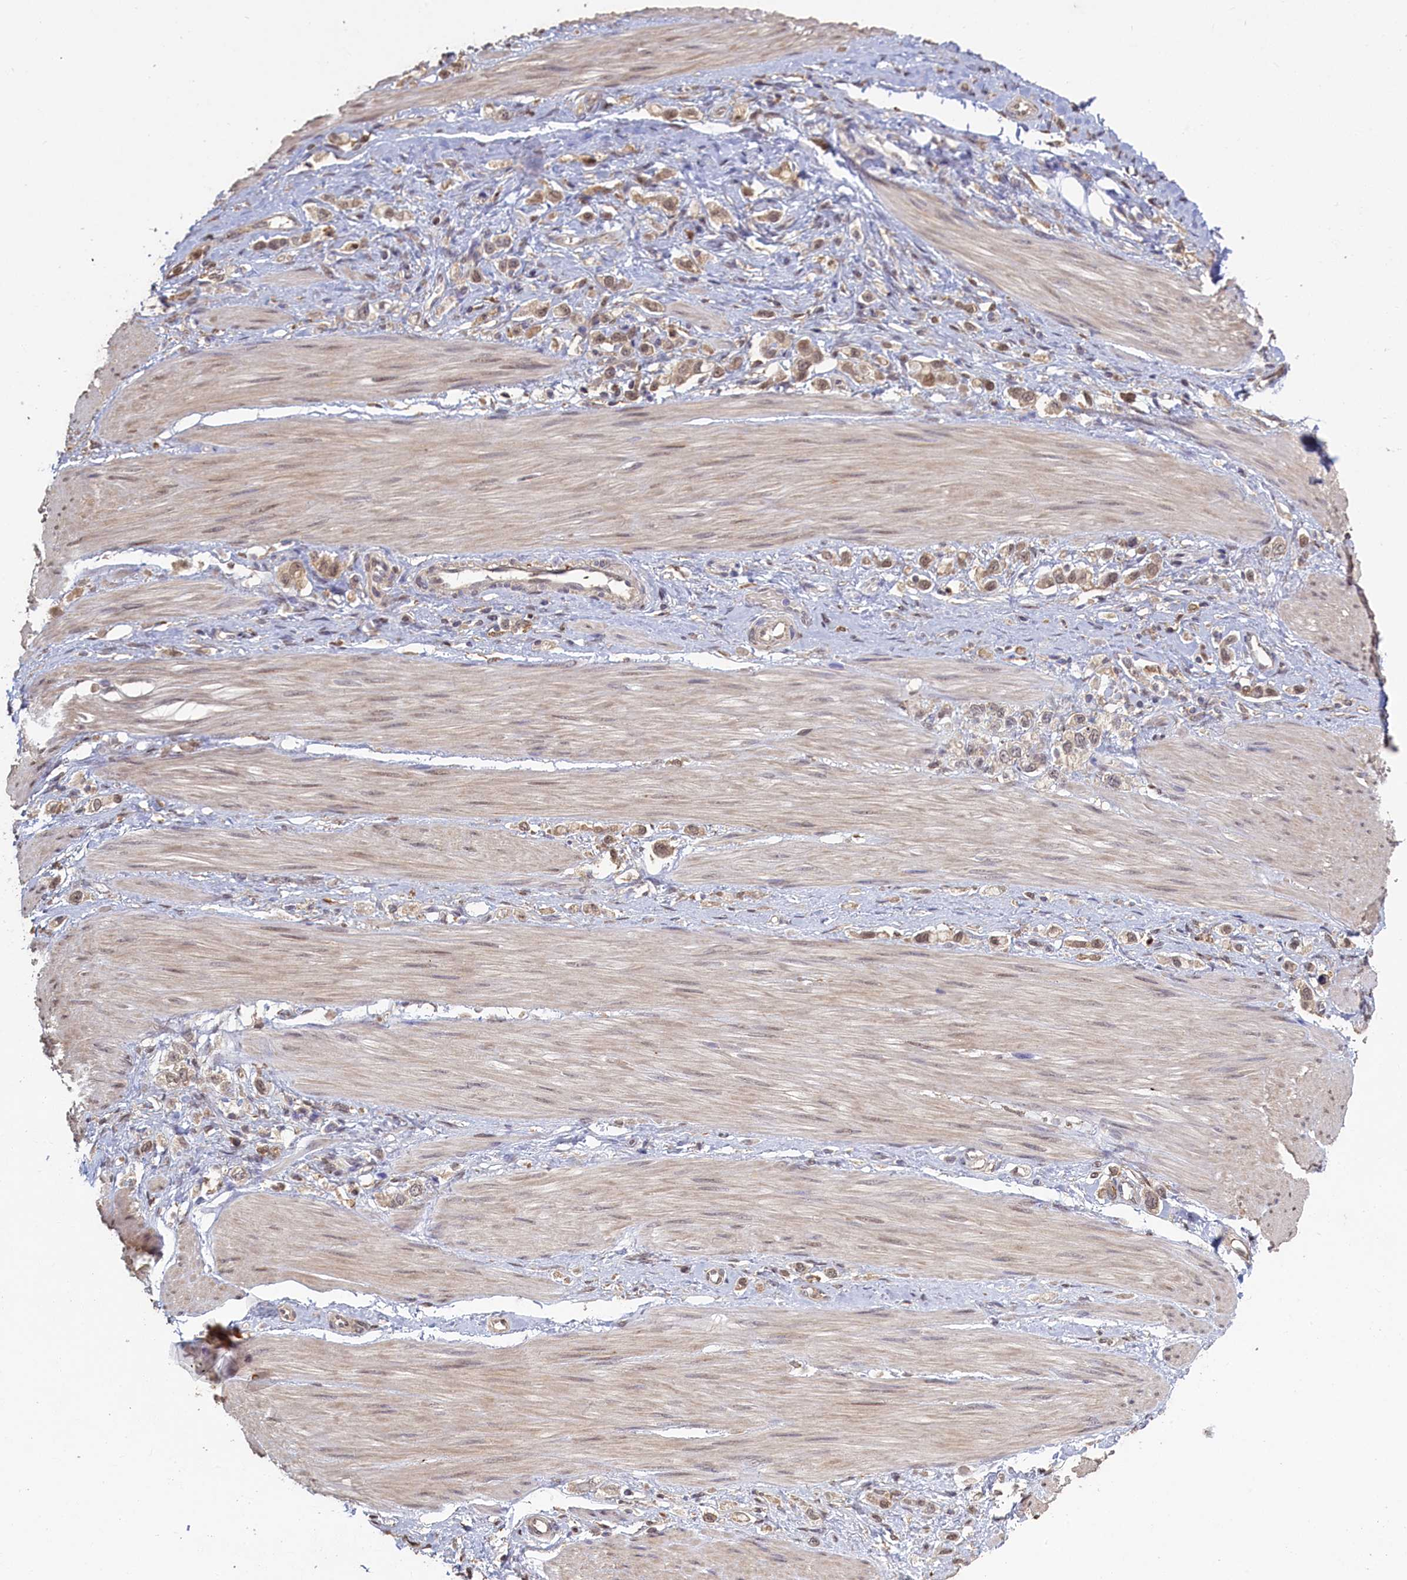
{"staining": {"intensity": "moderate", "quantity": ">75%", "location": "cytoplasmic/membranous"}, "tissue": "stomach cancer", "cell_type": "Tumor cells", "image_type": "cancer", "snomed": [{"axis": "morphology", "description": "Adenocarcinoma, NOS"}, {"axis": "topography", "description": "Stomach"}], "caption": "This histopathology image displays adenocarcinoma (stomach) stained with immunohistochemistry (IHC) to label a protein in brown. The cytoplasmic/membranous of tumor cells show moderate positivity for the protein. Nuclei are counter-stained blue.", "gene": "UCHL3", "patient": {"sex": "female", "age": 65}}